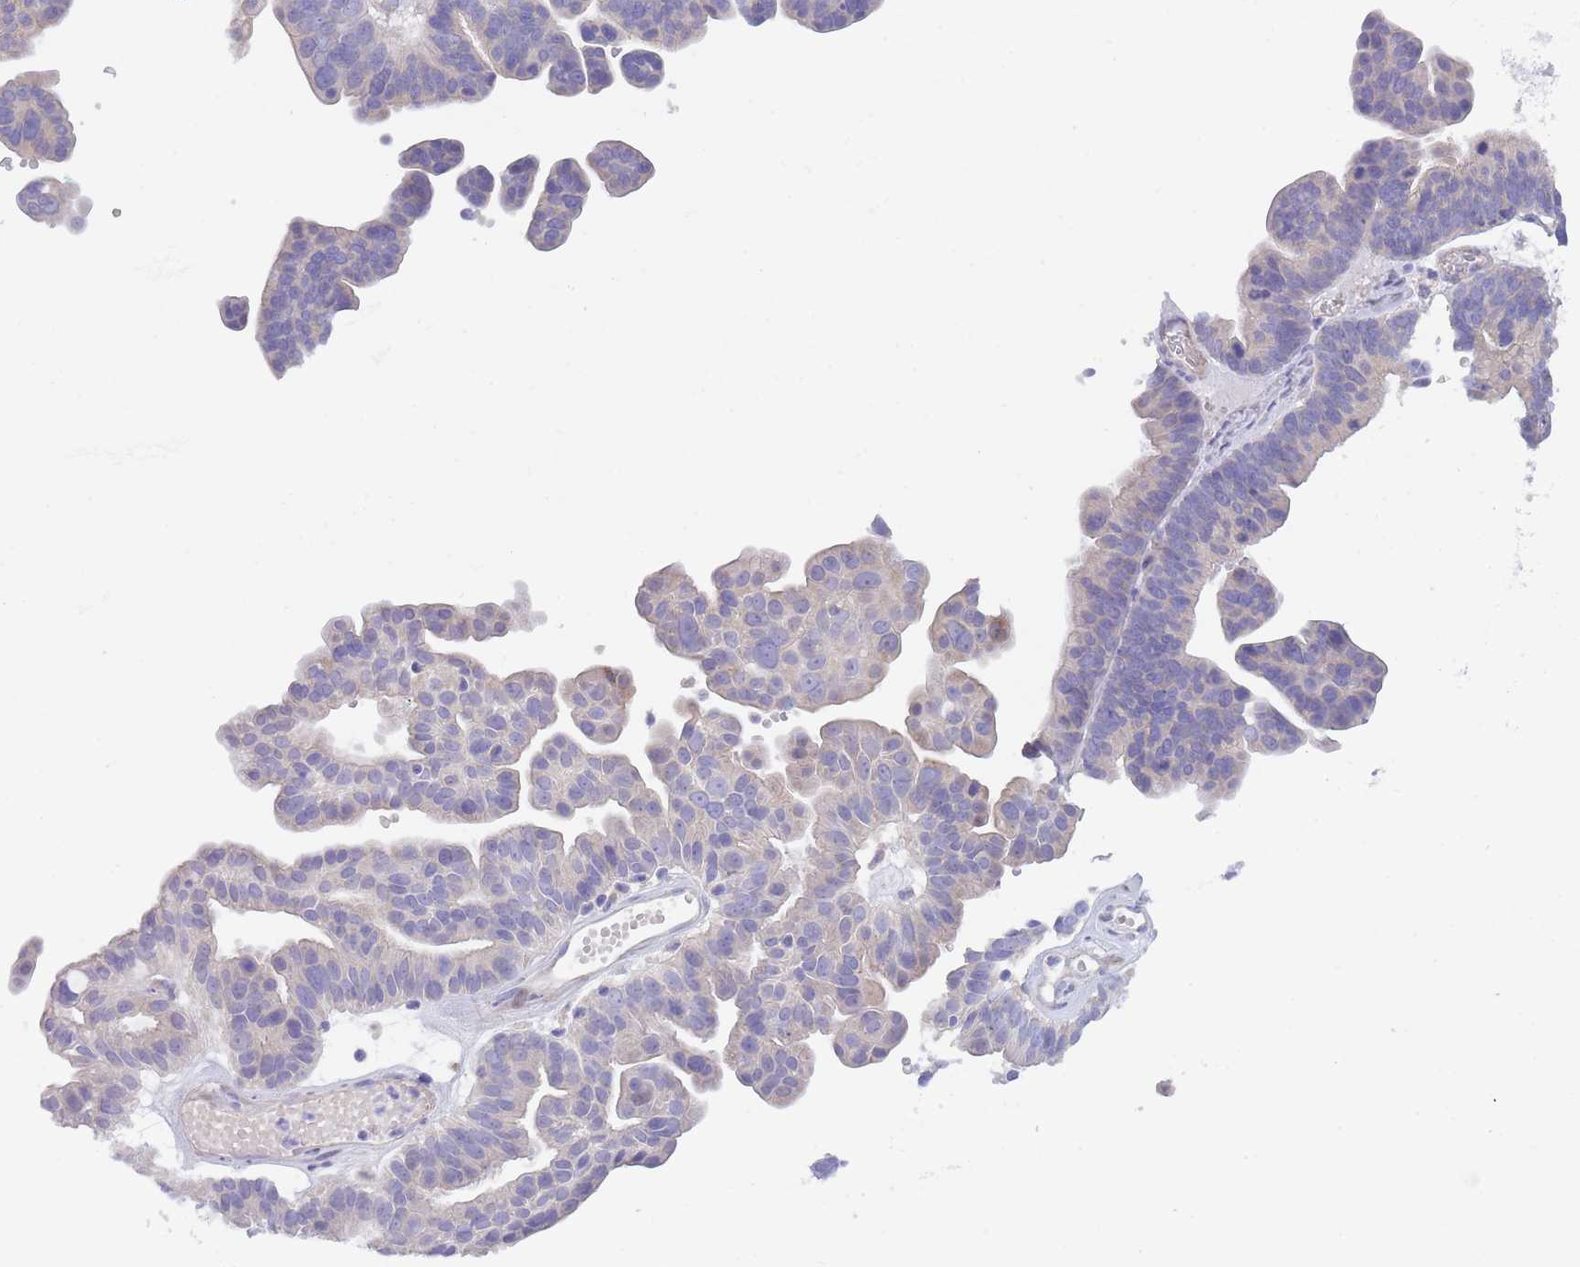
{"staining": {"intensity": "negative", "quantity": "none", "location": "none"}, "tissue": "ovarian cancer", "cell_type": "Tumor cells", "image_type": "cancer", "snomed": [{"axis": "morphology", "description": "Cystadenocarcinoma, serous, NOS"}, {"axis": "topography", "description": "Ovary"}], "caption": "This is an immunohistochemistry image of ovarian cancer. There is no positivity in tumor cells.", "gene": "QTRT1", "patient": {"sex": "female", "age": 56}}